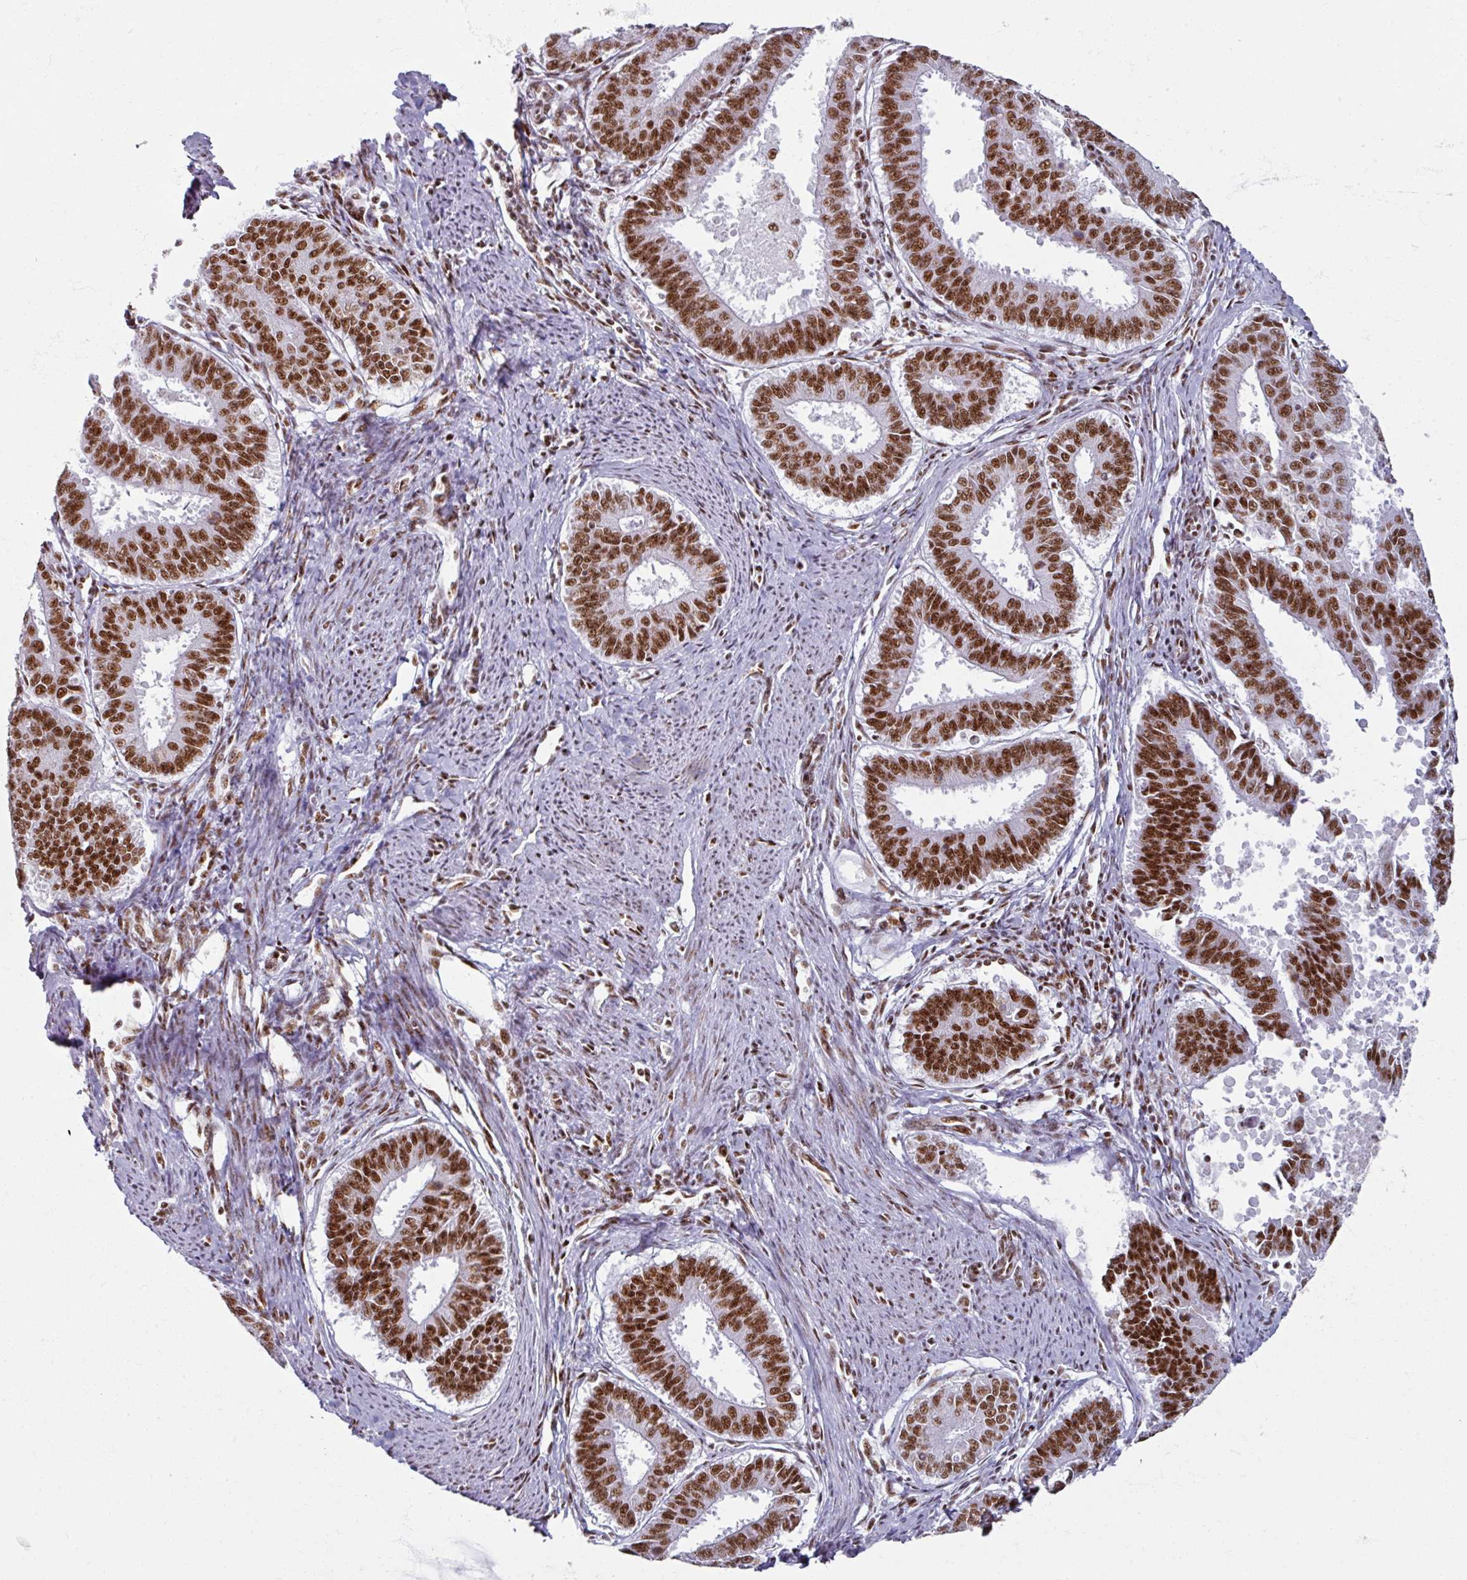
{"staining": {"intensity": "strong", "quantity": ">75%", "location": "nuclear"}, "tissue": "endometrial cancer", "cell_type": "Tumor cells", "image_type": "cancer", "snomed": [{"axis": "morphology", "description": "Adenocarcinoma, NOS"}, {"axis": "topography", "description": "Endometrium"}], "caption": "Protein expression analysis of endometrial cancer demonstrates strong nuclear expression in approximately >75% of tumor cells.", "gene": "ADAR", "patient": {"sex": "female", "age": 73}}